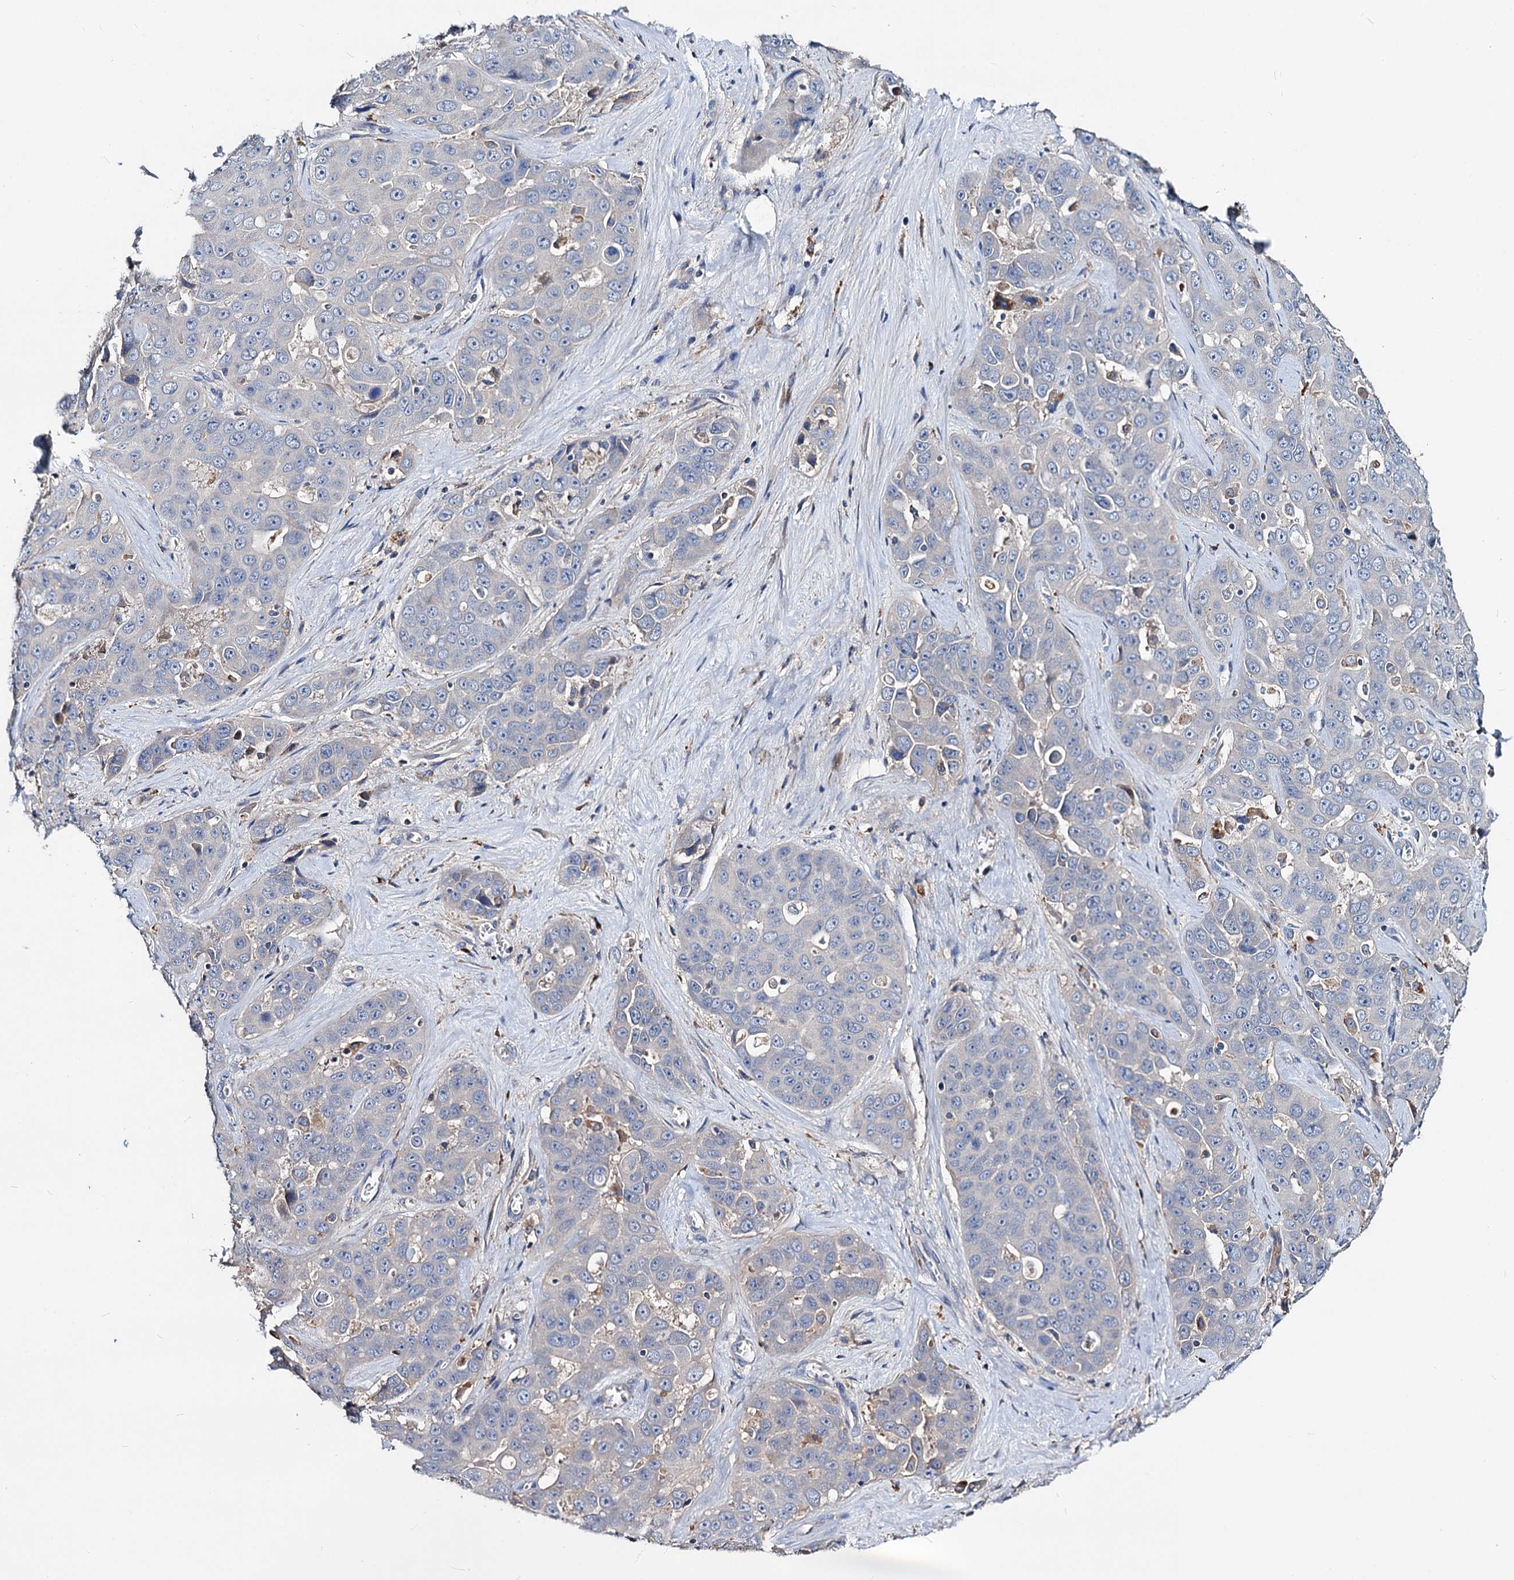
{"staining": {"intensity": "negative", "quantity": "none", "location": "none"}, "tissue": "liver cancer", "cell_type": "Tumor cells", "image_type": "cancer", "snomed": [{"axis": "morphology", "description": "Cholangiocarcinoma"}, {"axis": "topography", "description": "Liver"}], "caption": "An immunohistochemistry histopathology image of liver cancer (cholangiocarcinoma) is shown. There is no staining in tumor cells of liver cancer (cholangiocarcinoma).", "gene": "ACY3", "patient": {"sex": "female", "age": 52}}